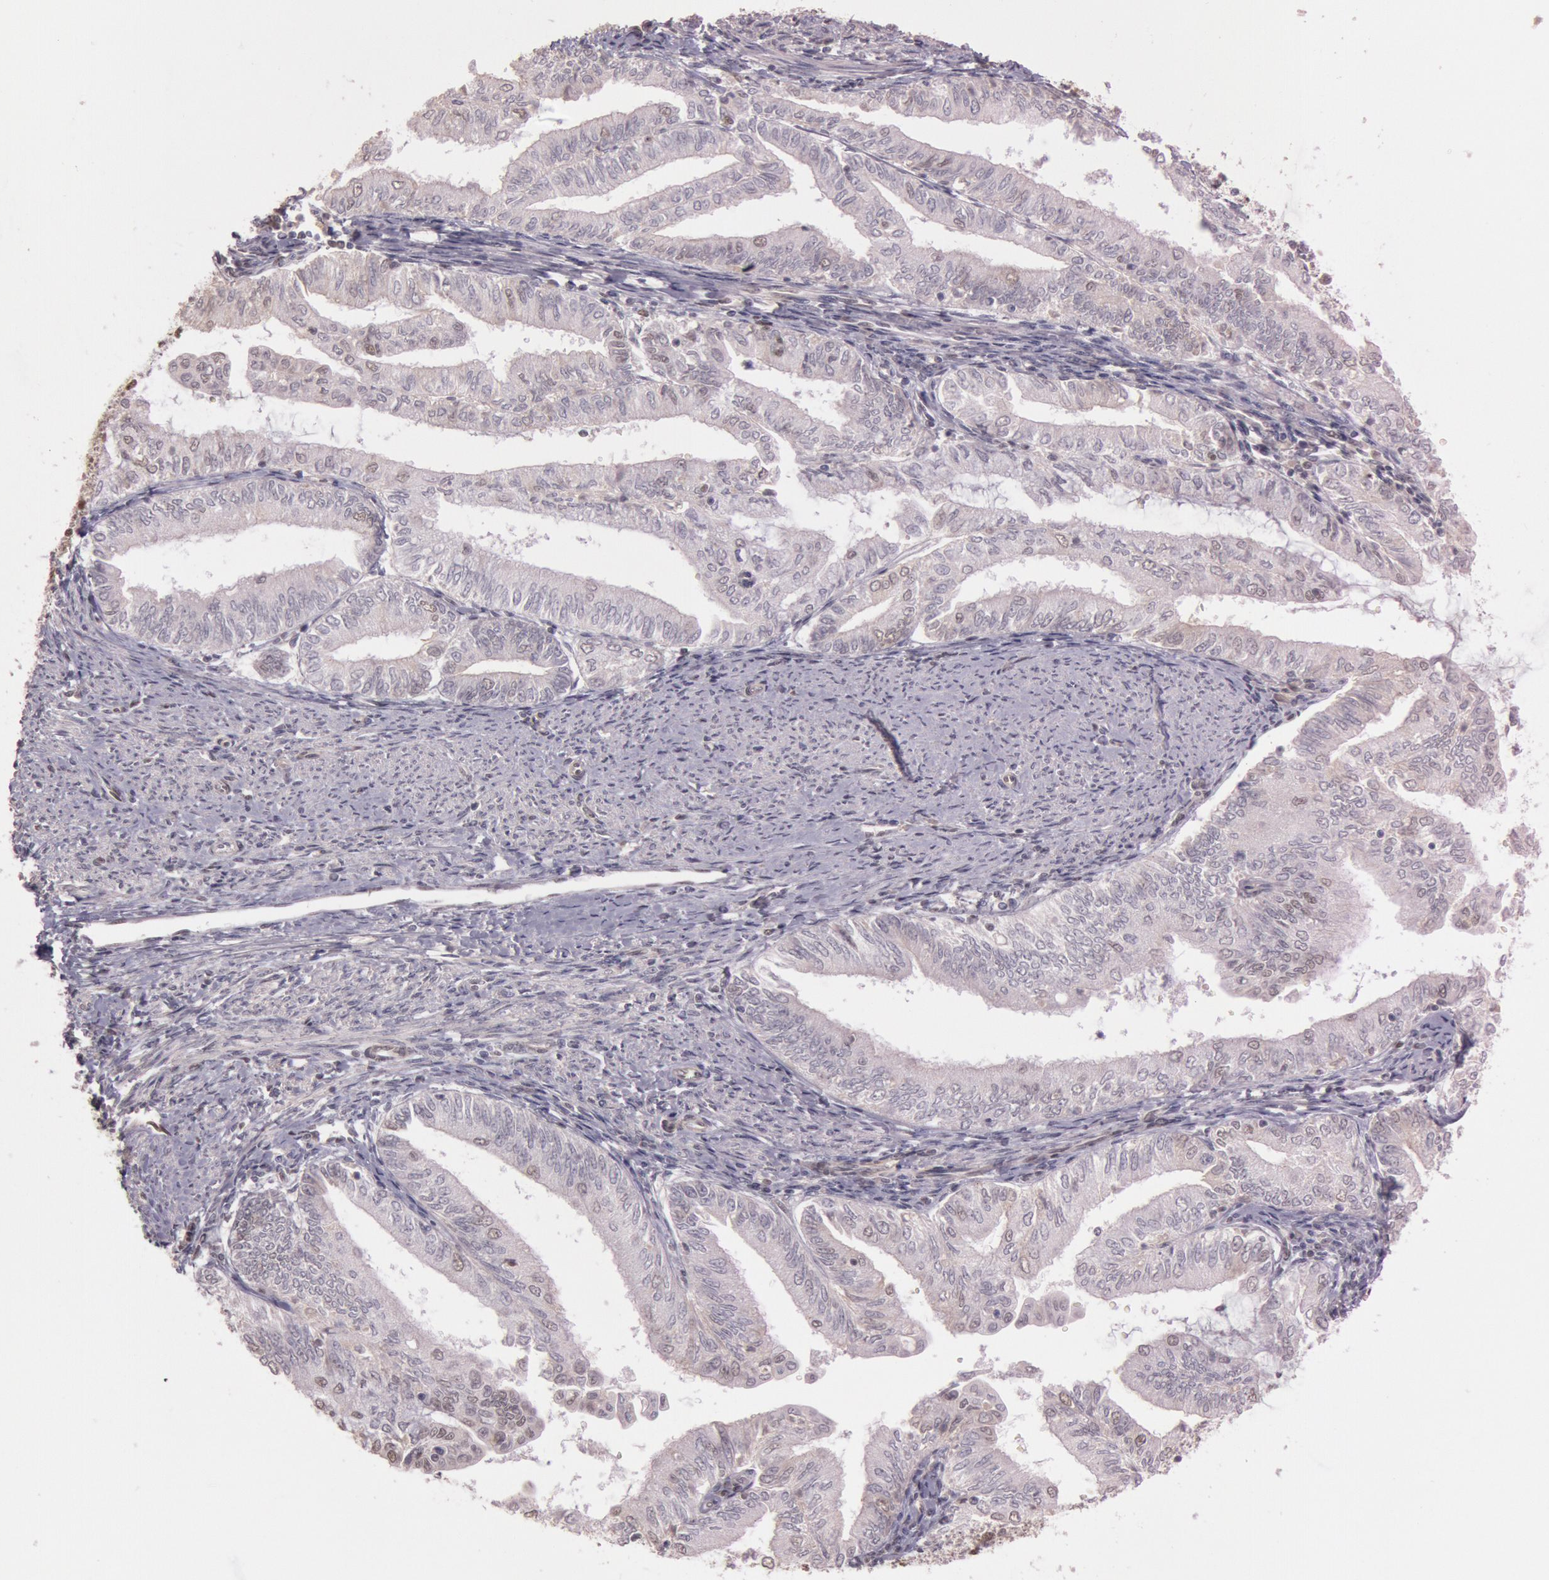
{"staining": {"intensity": "weak", "quantity": "<25%", "location": "nuclear"}, "tissue": "endometrial cancer", "cell_type": "Tumor cells", "image_type": "cancer", "snomed": [{"axis": "morphology", "description": "Adenocarcinoma, NOS"}, {"axis": "topography", "description": "Endometrium"}], "caption": "Immunohistochemistry of endometrial cancer (adenocarcinoma) displays no staining in tumor cells.", "gene": "TASL", "patient": {"sex": "female", "age": 66}}